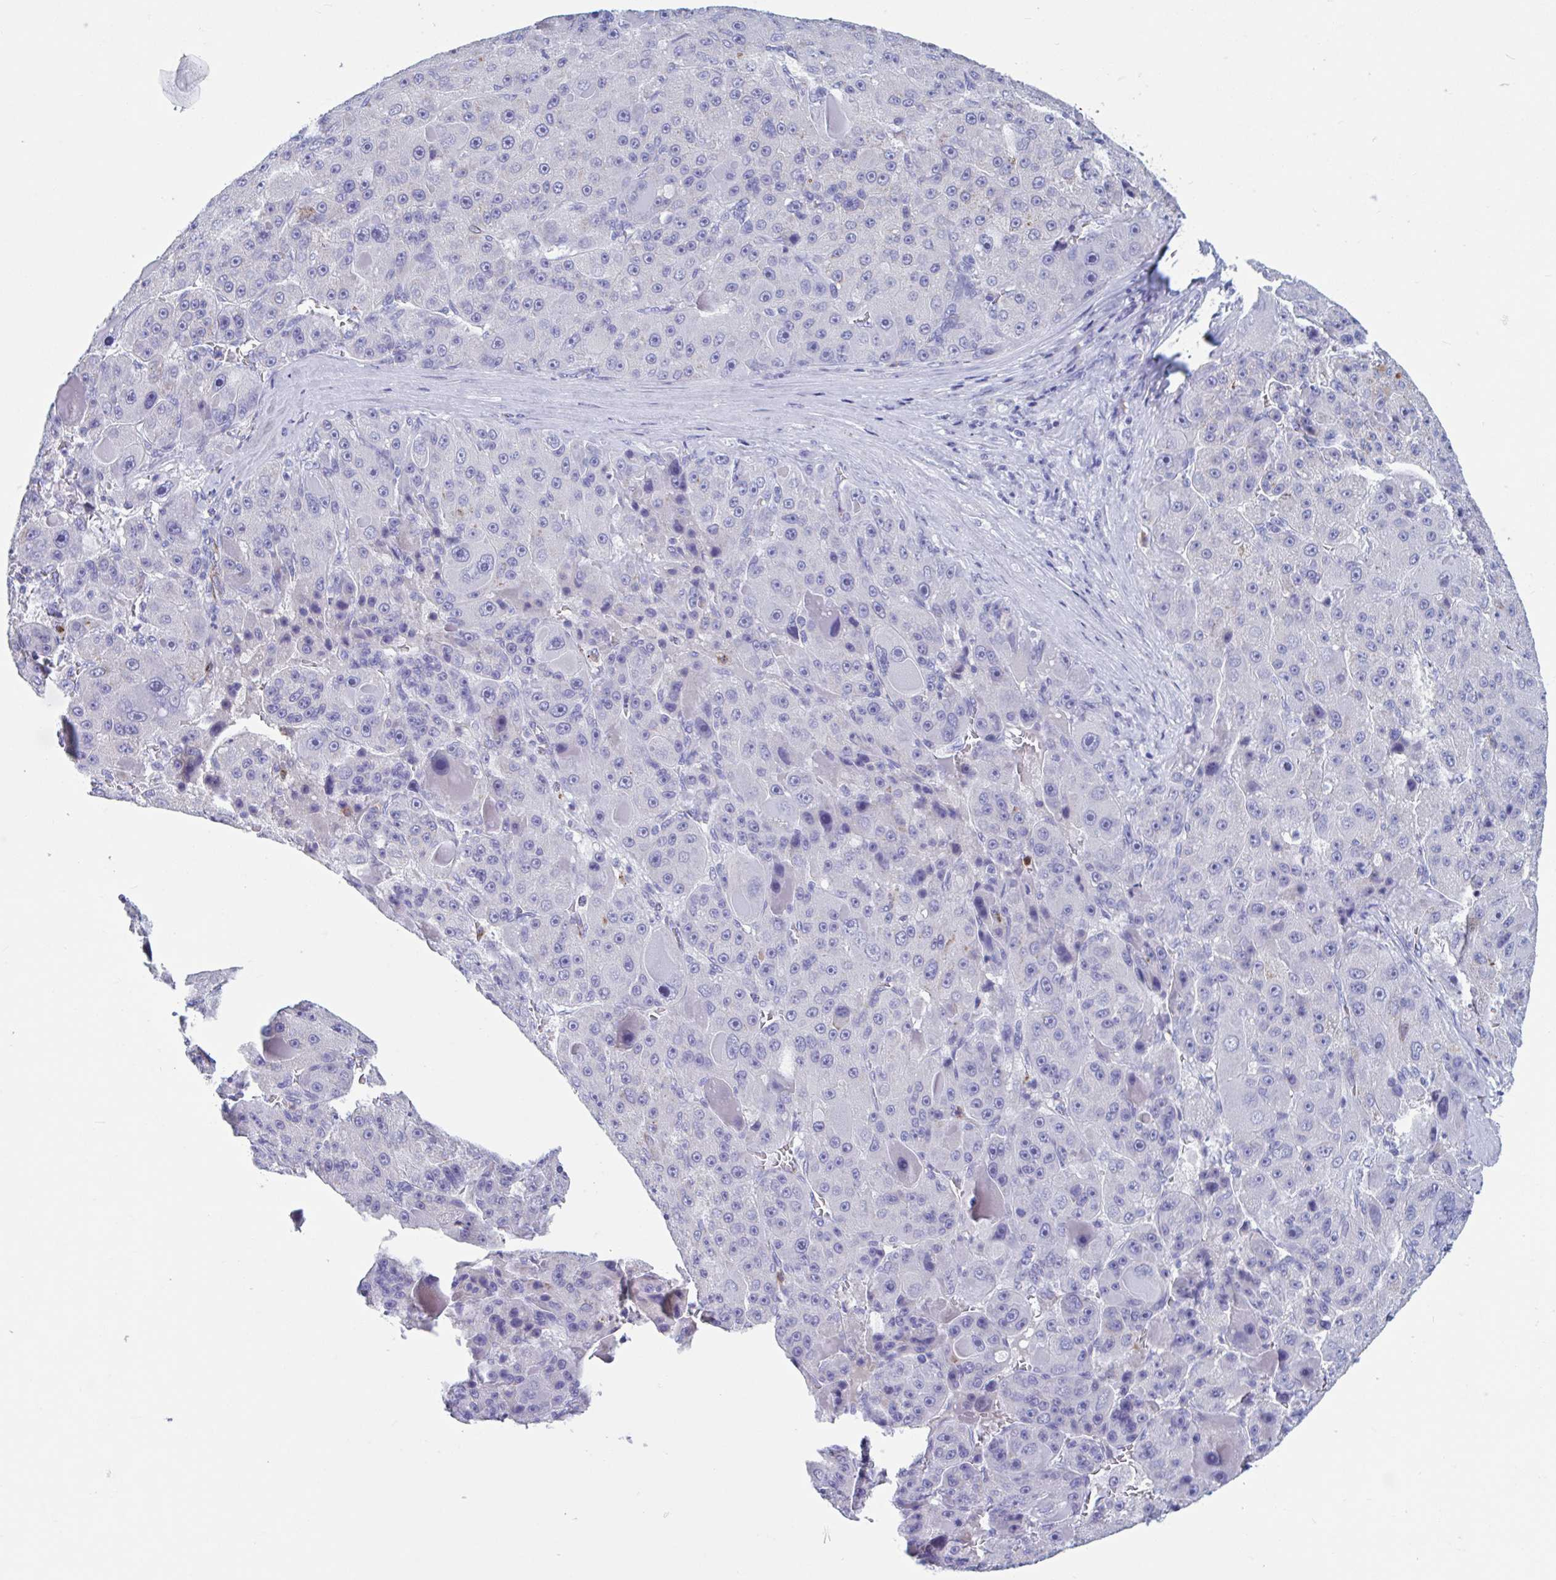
{"staining": {"intensity": "negative", "quantity": "none", "location": "none"}, "tissue": "liver cancer", "cell_type": "Tumor cells", "image_type": "cancer", "snomed": [{"axis": "morphology", "description": "Carcinoma, Hepatocellular, NOS"}, {"axis": "topography", "description": "Liver"}], "caption": "An immunohistochemistry histopathology image of liver cancer (hepatocellular carcinoma) is shown. There is no staining in tumor cells of liver cancer (hepatocellular carcinoma).", "gene": "ZNHIT2", "patient": {"sex": "male", "age": 76}}